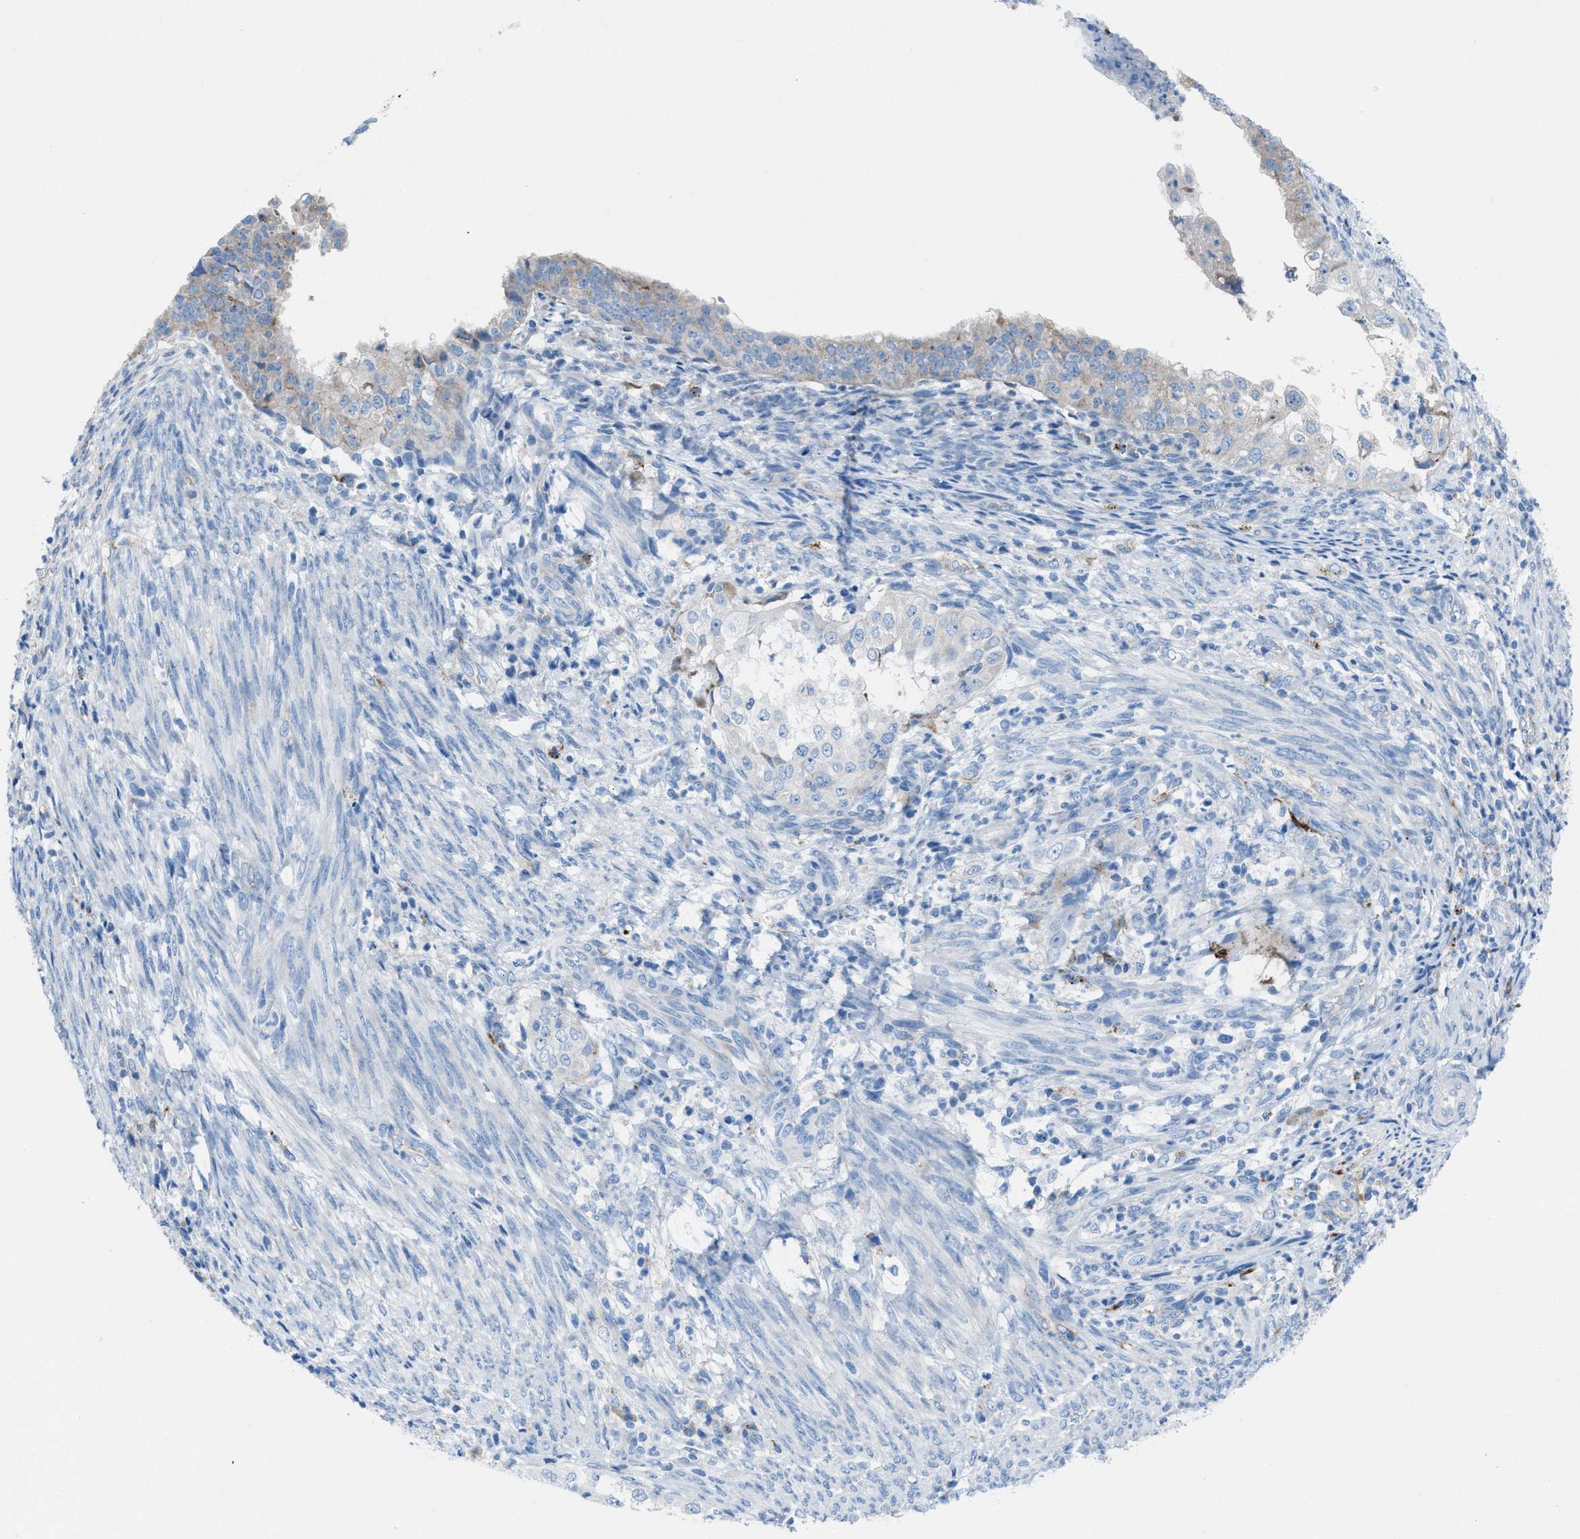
{"staining": {"intensity": "weak", "quantity": "<25%", "location": "cytoplasmic/membranous"}, "tissue": "endometrial cancer", "cell_type": "Tumor cells", "image_type": "cancer", "snomed": [{"axis": "morphology", "description": "Adenocarcinoma, NOS"}, {"axis": "topography", "description": "Endometrium"}], "caption": "Endometrial cancer (adenocarcinoma) stained for a protein using immunohistochemistry shows no staining tumor cells.", "gene": "CD1B", "patient": {"sex": "female", "age": 85}}